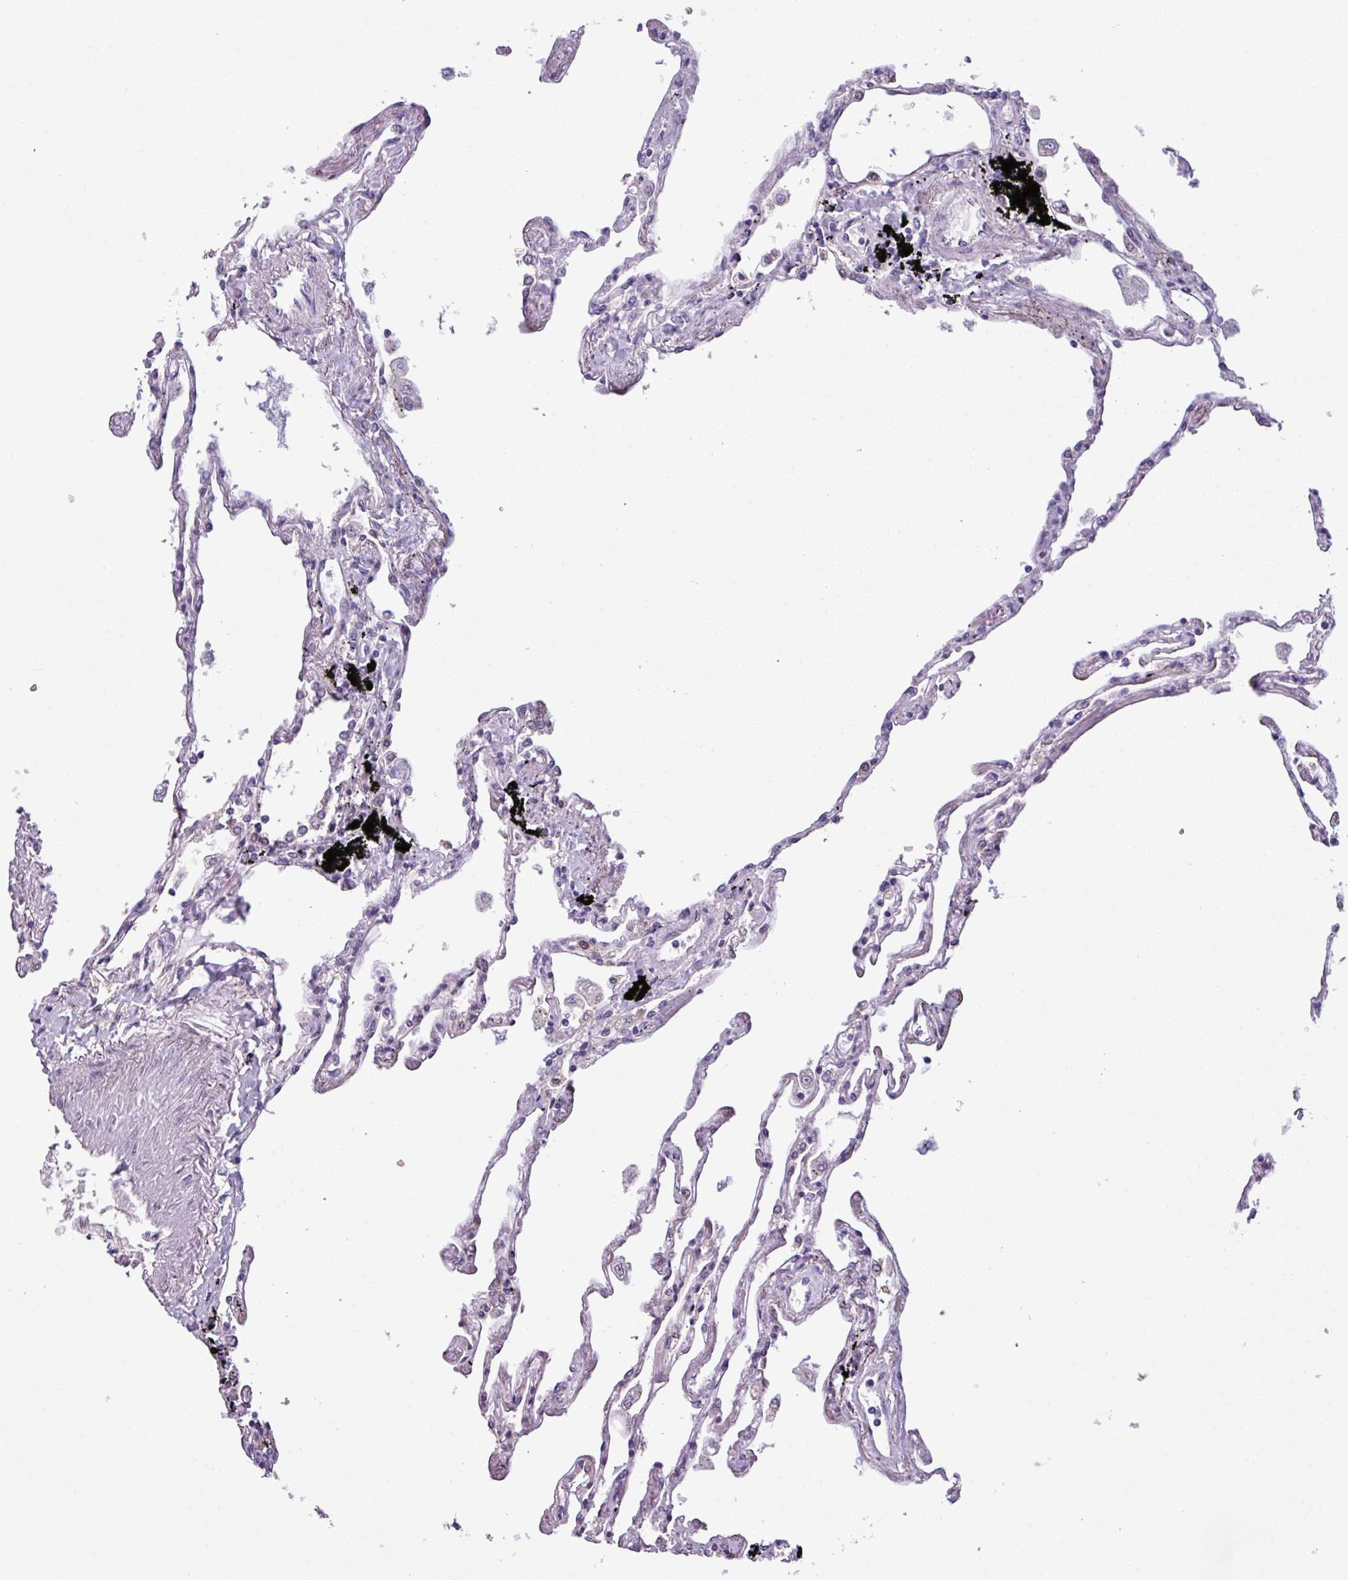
{"staining": {"intensity": "negative", "quantity": "none", "location": "none"}, "tissue": "lung", "cell_type": "Alveolar cells", "image_type": "normal", "snomed": [{"axis": "morphology", "description": "Normal tissue, NOS"}, {"axis": "topography", "description": "Lung"}], "caption": "Immunohistochemistry histopathology image of unremarkable human lung stained for a protein (brown), which demonstrates no expression in alveolar cells. (DAB (3,3'-diaminobenzidine) immunohistochemistry (IHC) with hematoxylin counter stain).", "gene": "C20orf27", "patient": {"sex": "female", "age": 67}}